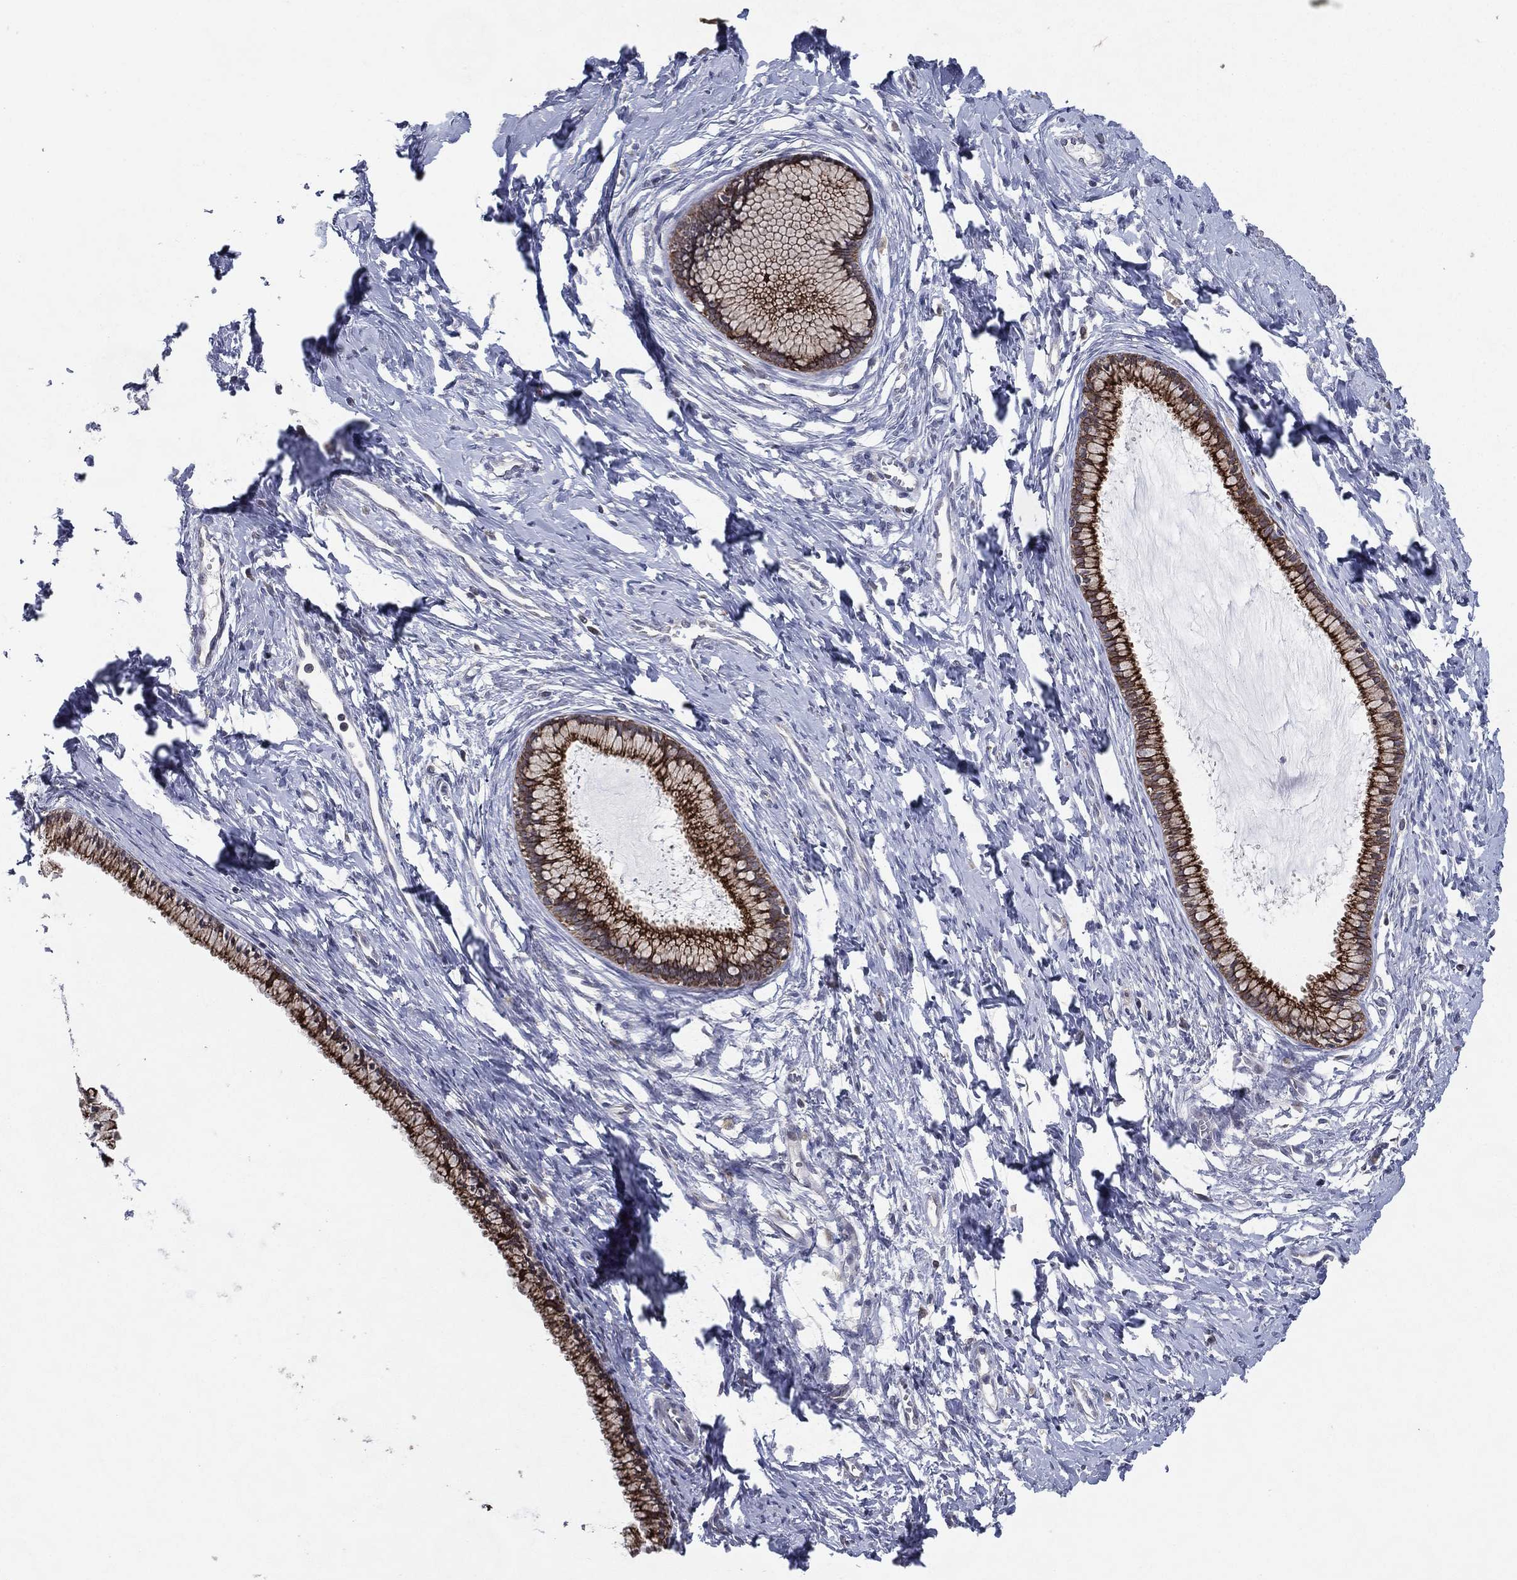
{"staining": {"intensity": "strong", "quantity": ">75%", "location": "cytoplasmic/membranous"}, "tissue": "cervix", "cell_type": "Glandular cells", "image_type": "normal", "snomed": [{"axis": "morphology", "description": "Normal tissue, NOS"}, {"axis": "topography", "description": "Cervix"}], "caption": "Cervix stained with immunohistochemistry (IHC) shows strong cytoplasmic/membranous positivity in approximately >75% of glandular cells. The staining is performed using DAB brown chromogen to label protein expression. The nuclei are counter-stained blue using hematoxylin.", "gene": "KAT14", "patient": {"sex": "female", "age": 40}}